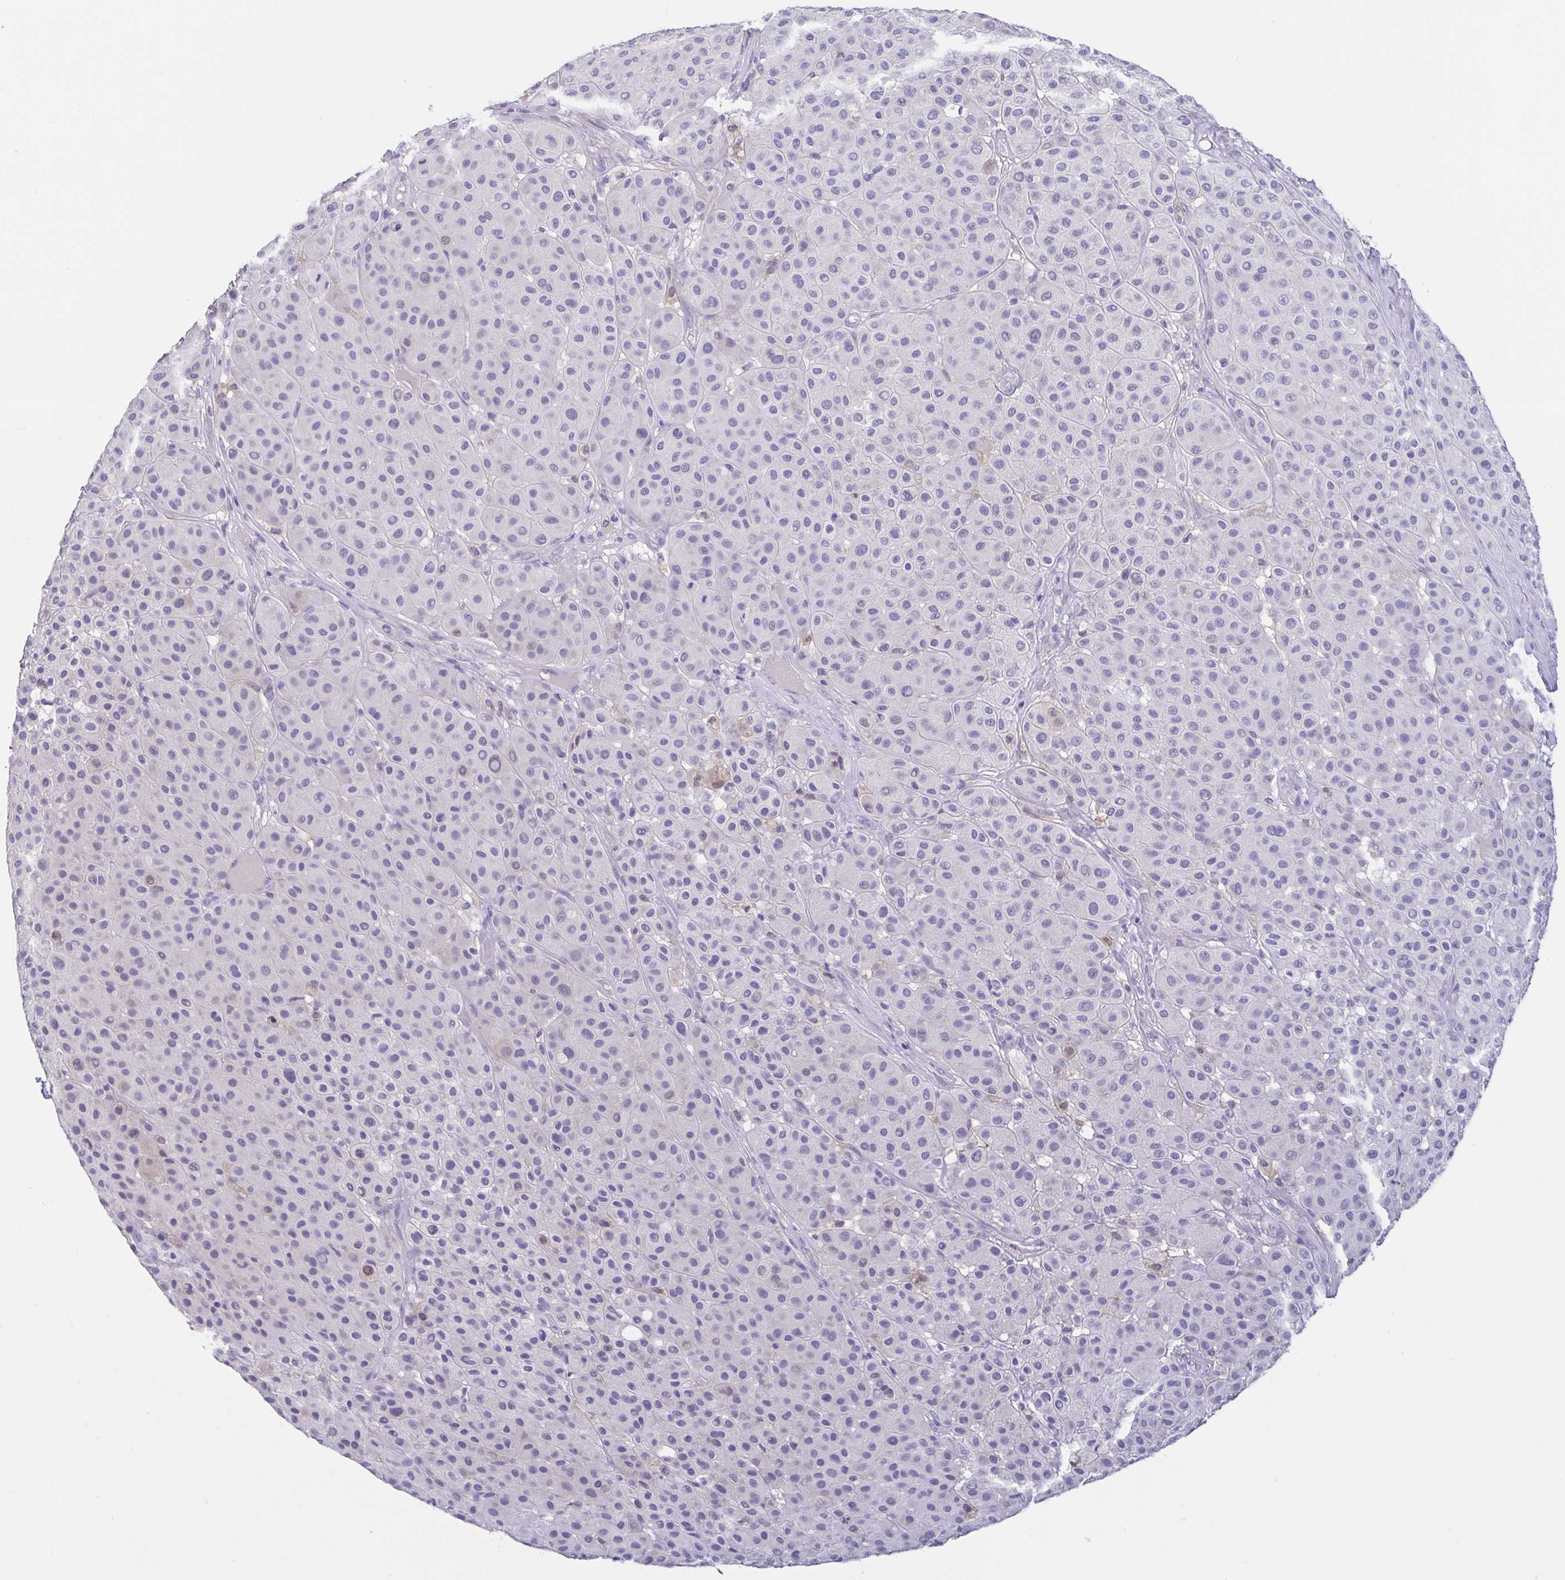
{"staining": {"intensity": "negative", "quantity": "none", "location": "none"}, "tissue": "melanoma", "cell_type": "Tumor cells", "image_type": "cancer", "snomed": [{"axis": "morphology", "description": "Malignant melanoma, Metastatic site"}, {"axis": "topography", "description": "Smooth muscle"}], "caption": "The immunohistochemistry (IHC) photomicrograph has no significant staining in tumor cells of malignant melanoma (metastatic site) tissue. (Stains: DAB (3,3'-diaminobenzidine) immunohistochemistry (IHC) with hematoxylin counter stain, Microscopy: brightfield microscopy at high magnification).", "gene": "FABP3", "patient": {"sex": "male", "age": 41}}